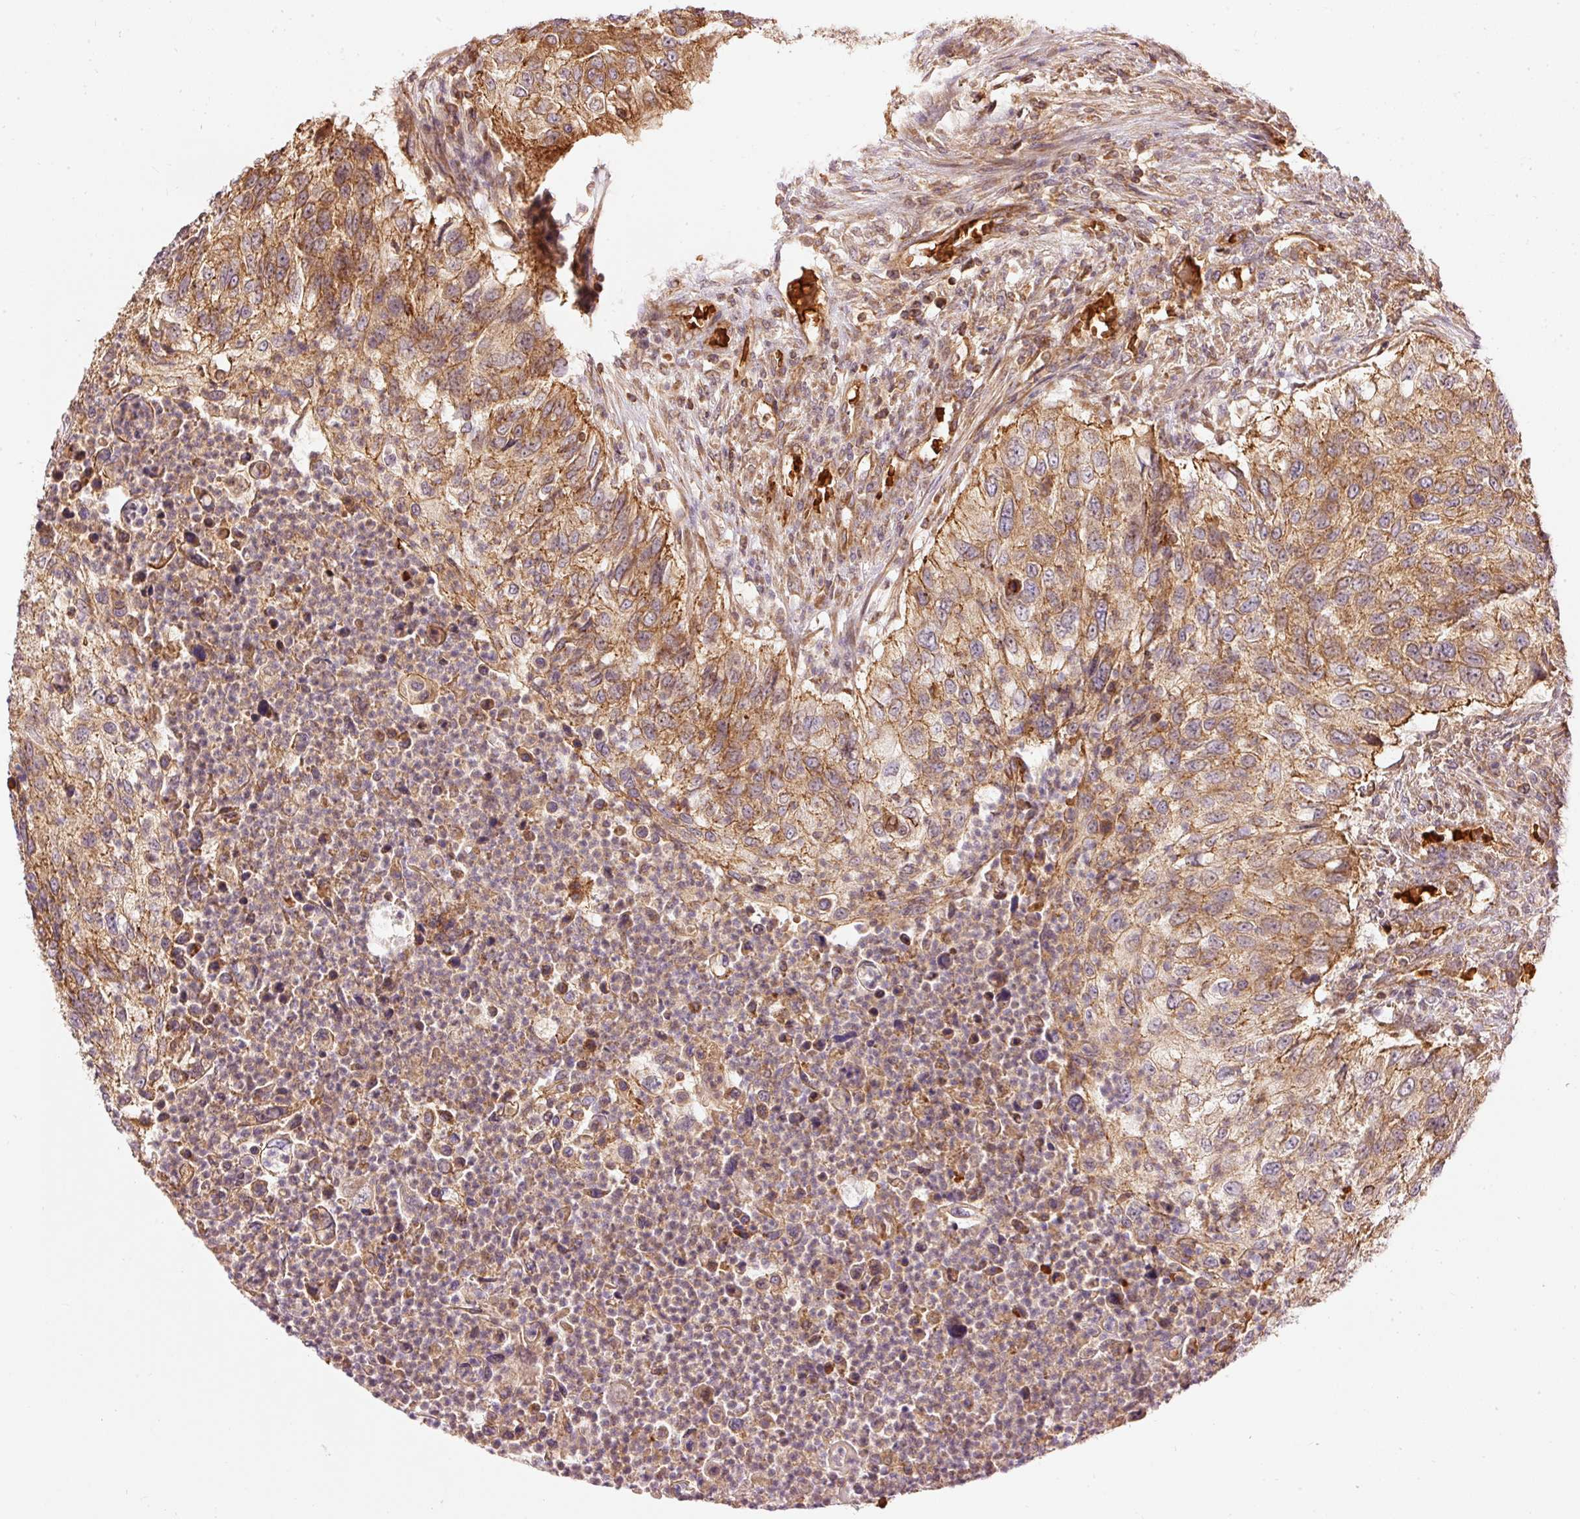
{"staining": {"intensity": "moderate", "quantity": ">75%", "location": "cytoplasmic/membranous"}, "tissue": "urothelial cancer", "cell_type": "Tumor cells", "image_type": "cancer", "snomed": [{"axis": "morphology", "description": "Urothelial carcinoma, High grade"}, {"axis": "topography", "description": "Urinary bladder"}], "caption": "Tumor cells reveal medium levels of moderate cytoplasmic/membranous positivity in approximately >75% of cells in urothelial carcinoma (high-grade).", "gene": "ADCY4", "patient": {"sex": "female", "age": 60}}